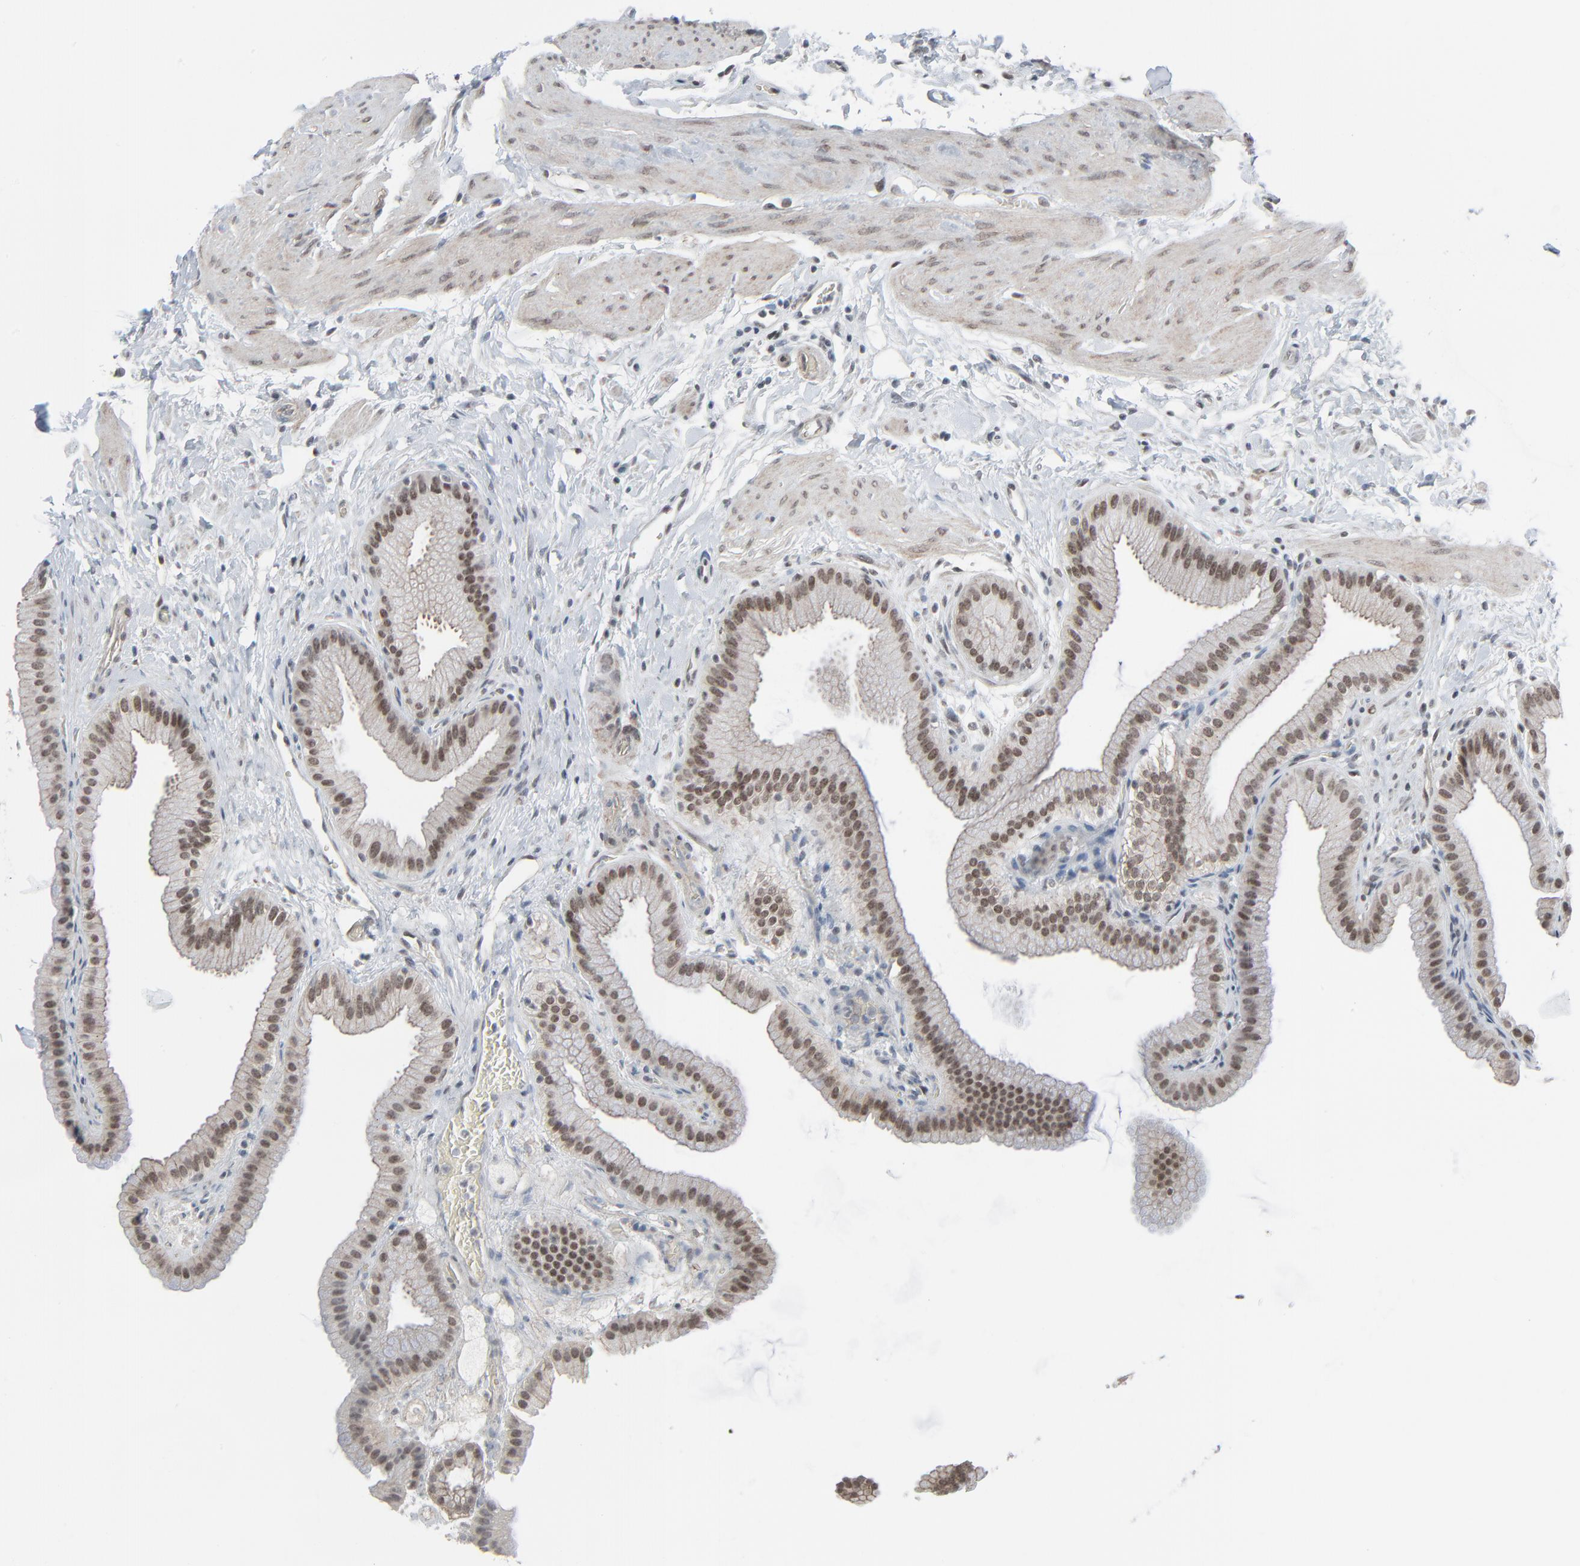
{"staining": {"intensity": "moderate", "quantity": ">75%", "location": "nuclear"}, "tissue": "gallbladder", "cell_type": "Glandular cells", "image_type": "normal", "snomed": [{"axis": "morphology", "description": "Normal tissue, NOS"}, {"axis": "topography", "description": "Gallbladder"}], "caption": "Normal gallbladder was stained to show a protein in brown. There is medium levels of moderate nuclear expression in approximately >75% of glandular cells.", "gene": "FBXO28", "patient": {"sex": "female", "age": 63}}